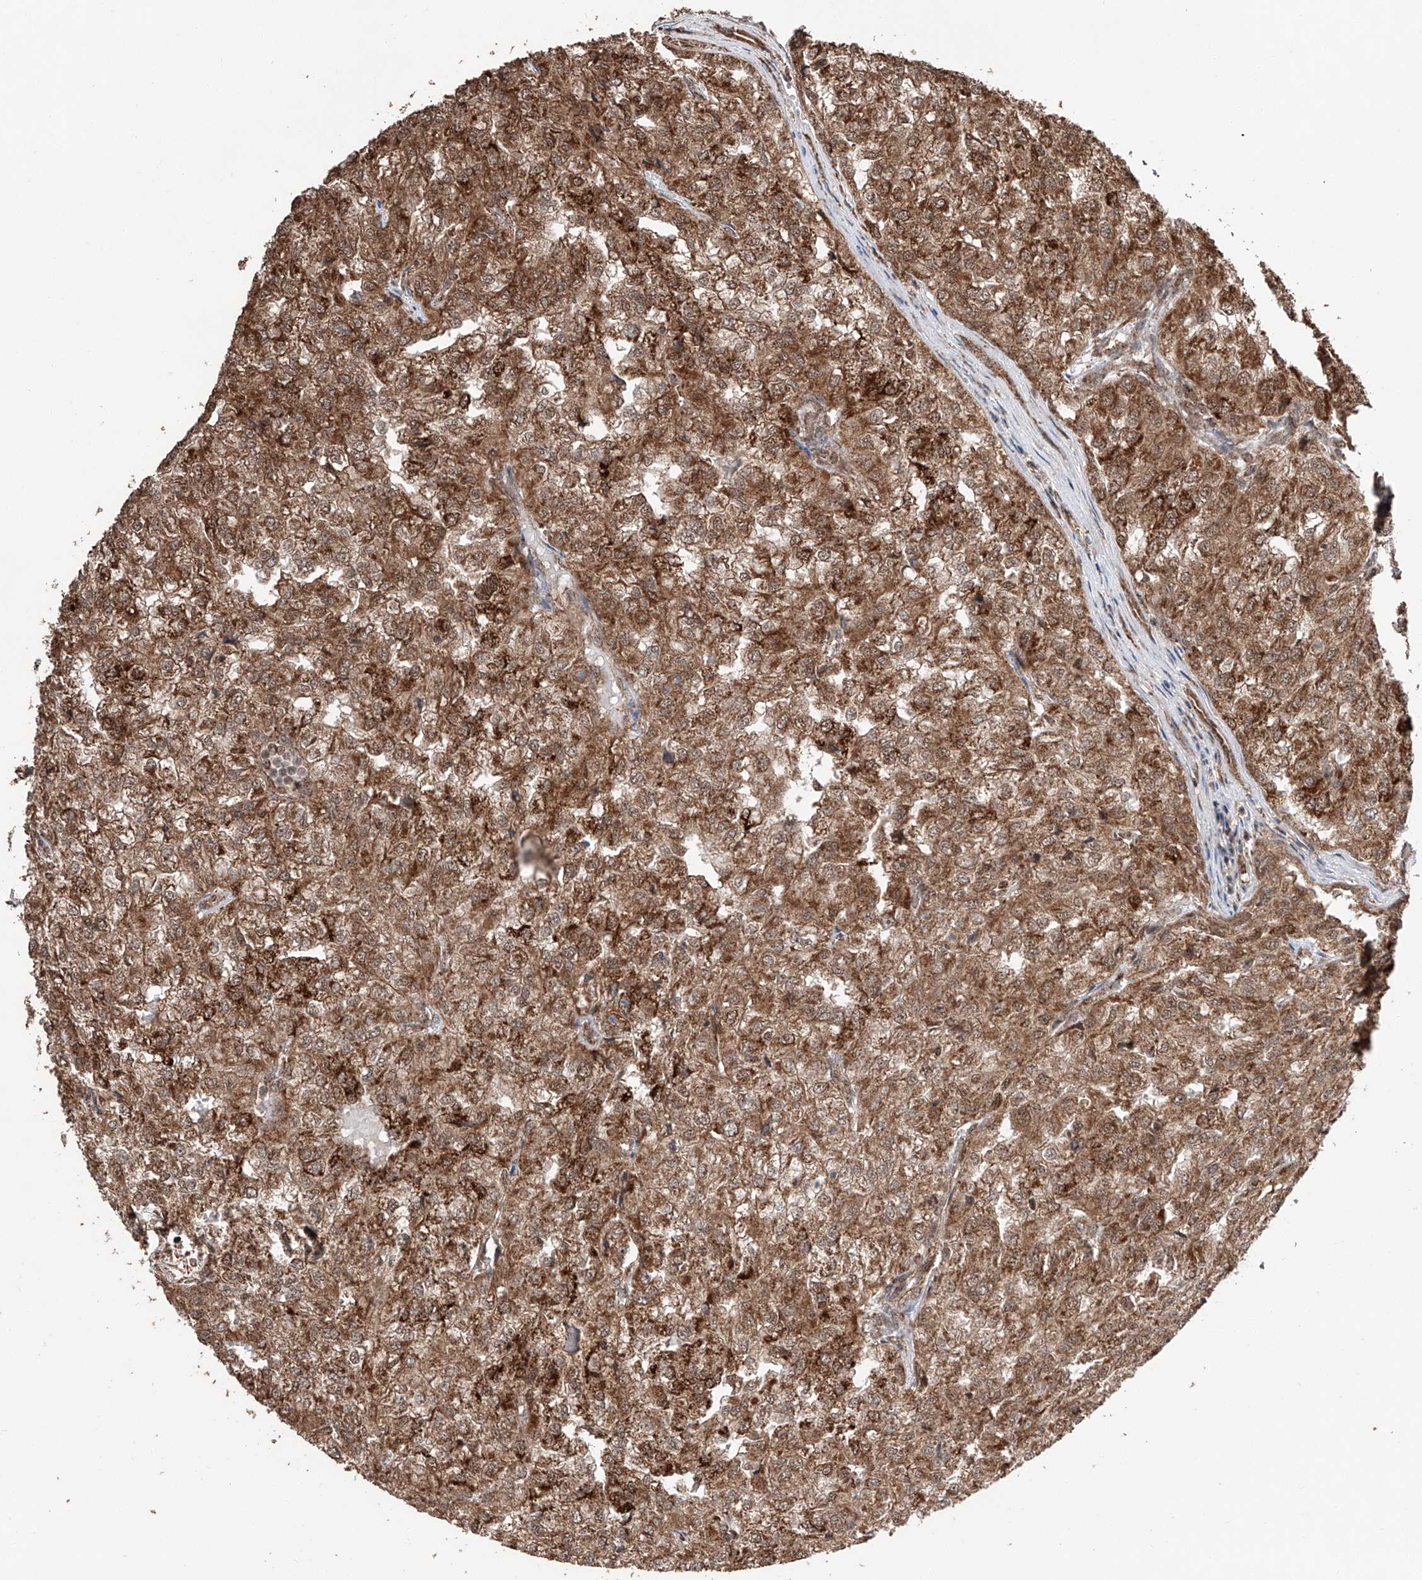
{"staining": {"intensity": "moderate", "quantity": ">75%", "location": "cytoplasmic/membranous,nuclear"}, "tissue": "renal cancer", "cell_type": "Tumor cells", "image_type": "cancer", "snomed": [{"axis": "morphology", "description": "Adenocarcinoma, NOS"}, {"axis": "topography", "description": "Kidney"}], "caption": "Protein staining of renal cancer tissue demonstrates moderate cytoplasmic/membranous and nuclear positivity in about >75% of tumor cells. (Brightfield microscopy of DAB IHC at high magnification).", "gene": "ZNF445", "patient": {"sex": "female", "age": 54}}